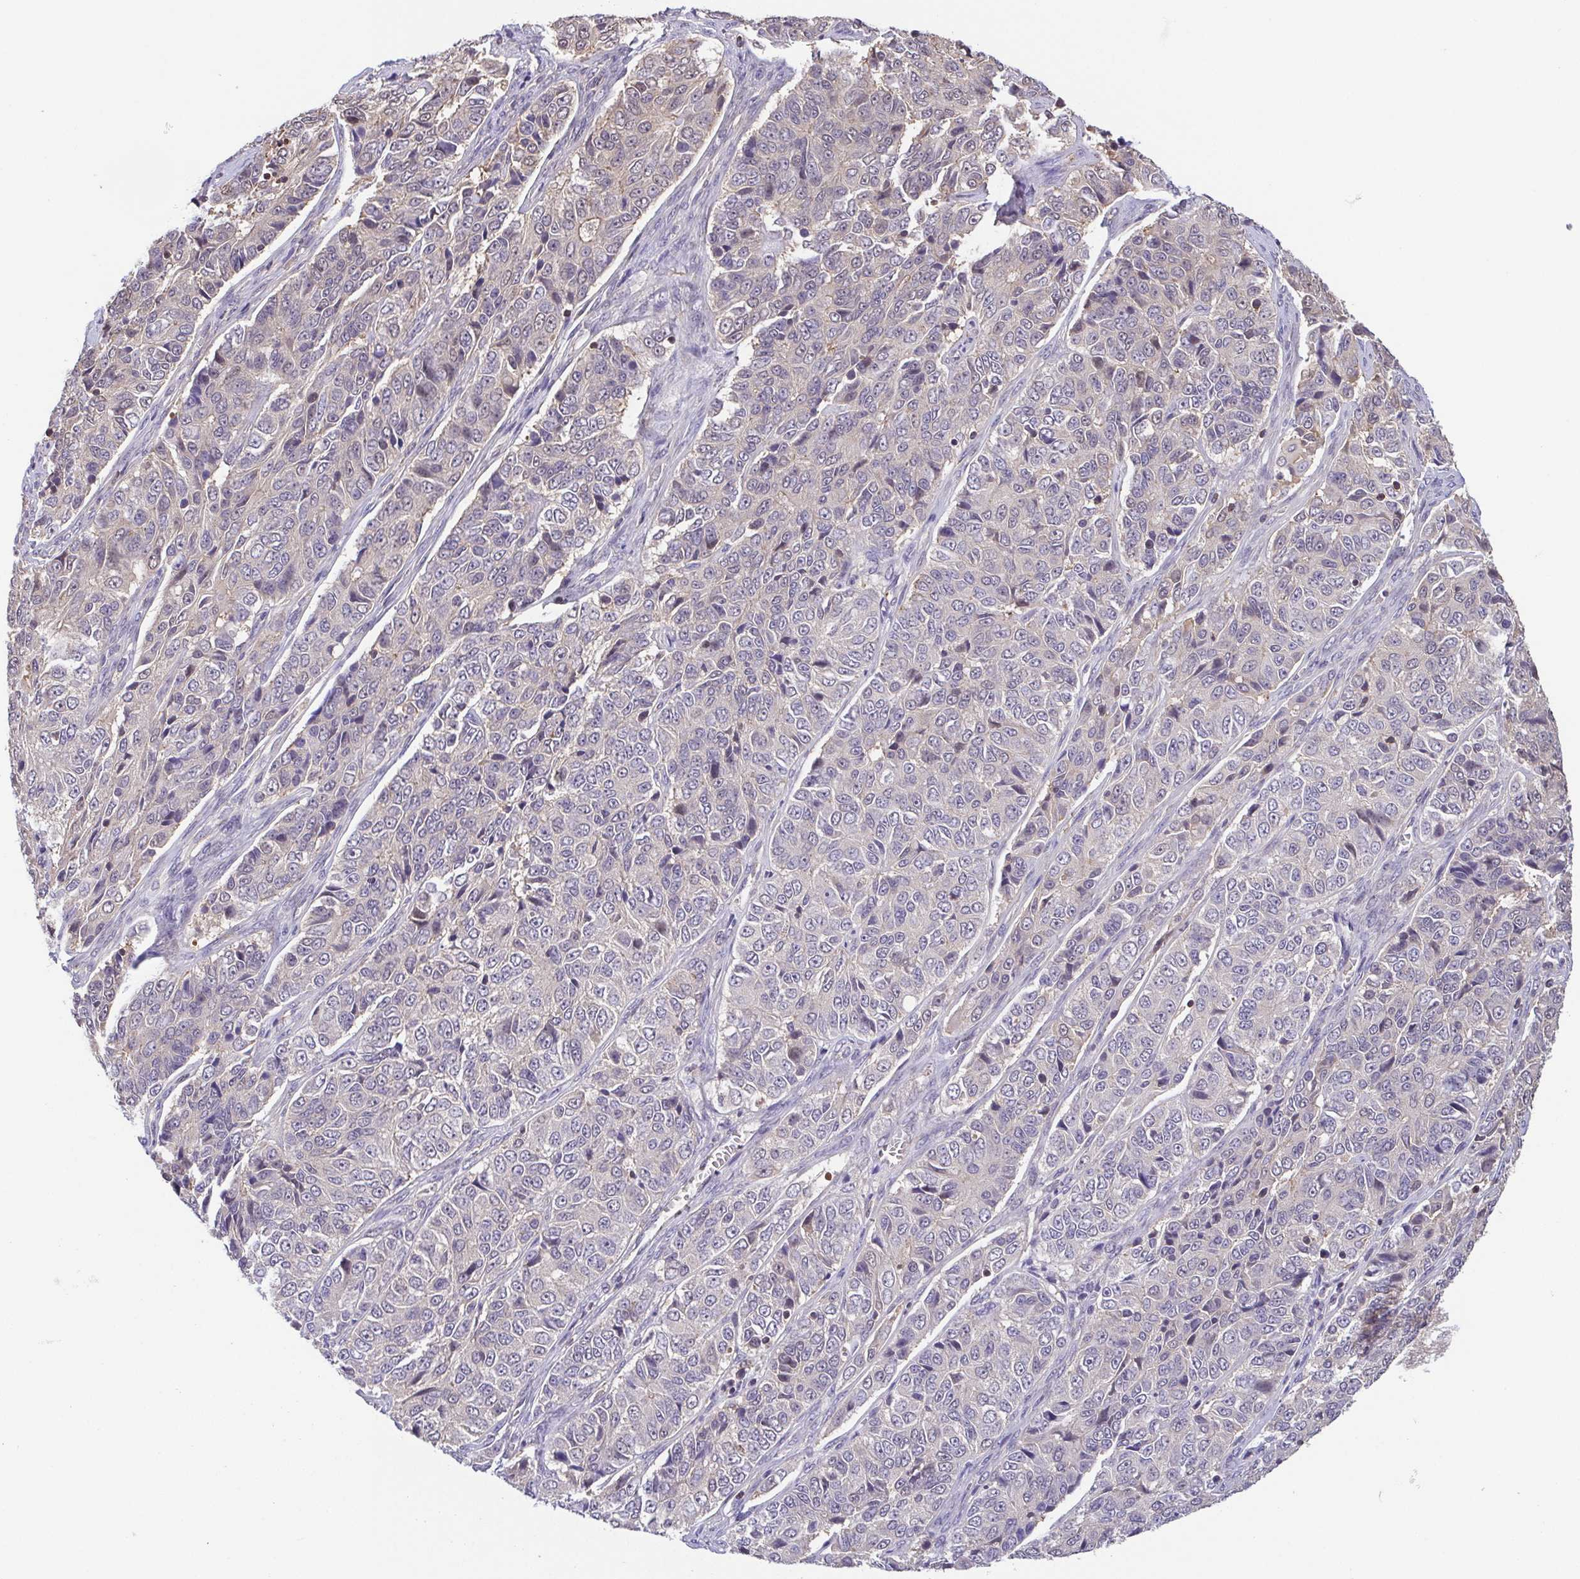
{"staining": {"intensity": "negative", "quantity": "none", "location": "none"}, "tissue": "ovarian cancer", "cell_type": "Tumor cells", "image_type": "cancer", "snomed": [{"axis": "morphology", "description": "Carcinoma, endometroid"}, {"axis": "topography", "description": "Ovary"}], "caption": "A micrograph of human ovarian cancer (endometroid carcinoma) is negative for staining in tumor cells. The staining was performed using DAB to visualize the protein expression in brown, while the nuclei were stained in blue with hematoxylin (Magnification: 20x).", "gene": "PREPL", "patient": {"sex": "female", "age": 51}}